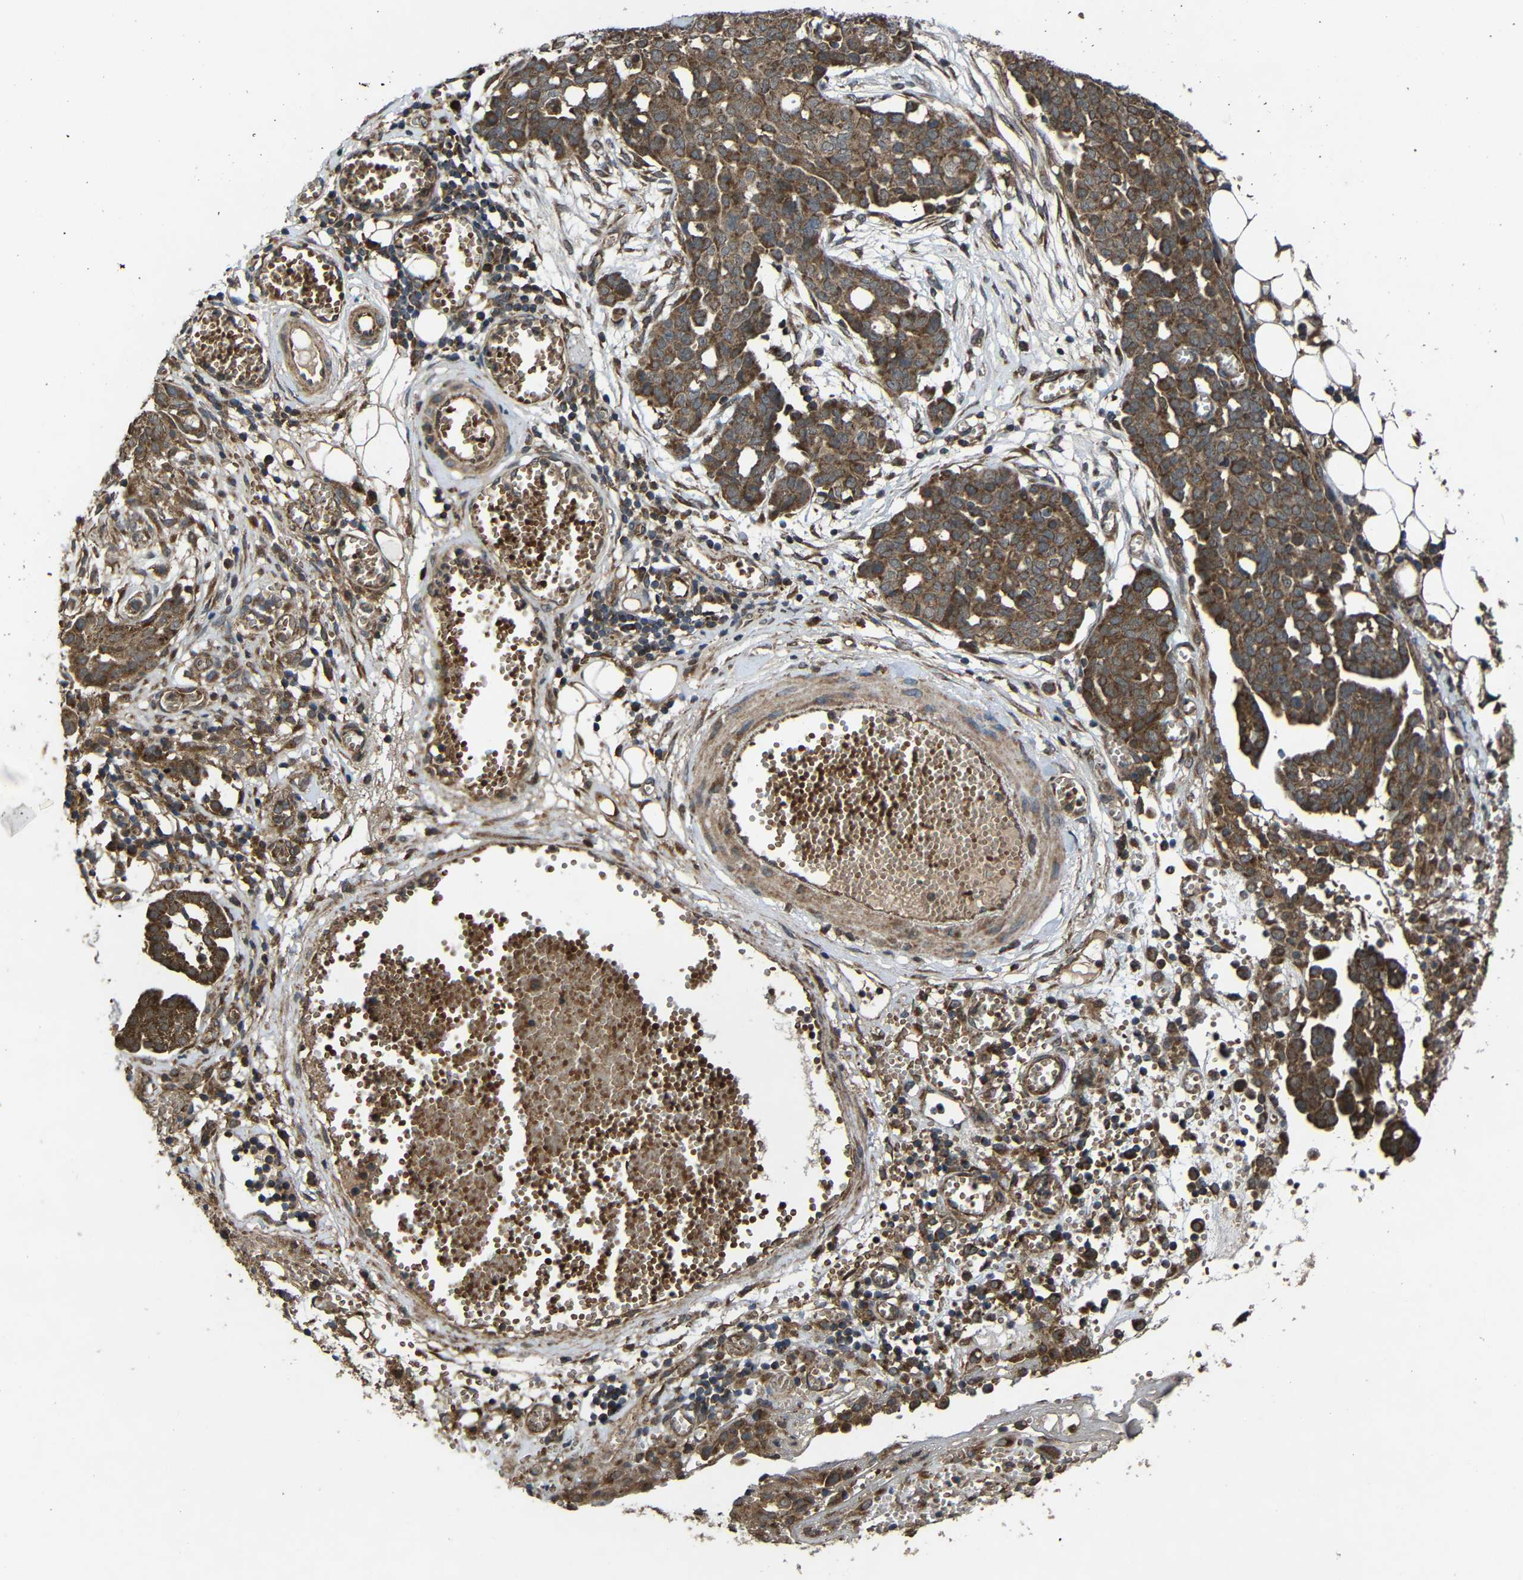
{"staining": {"intensity": "strong", "quantity": ">75%", "location": "cytoplasmic/membranous"}, "tissue": "ovarian cancer", "cell_type": "Tumor cells", "image_type": "cancer", "snomed": [{"axis": "morphology", "description": "Cystadenocarcinoma, serous, NOS"}, {"axis": "topography", "description": "Soft tissue"}, {"axis": "topography", "description": "Ovary"}], "caption": "The photomicrograph demonstrates immunohistochemical staining of serous cystadenocarcinoma (ovarian). There is strong cytoplasmic/membranous expression is appreciated in about >75% of tumor cells. The protein is stained brown, and the nuclei are stained in blue (DAB IHC with brightfield microscopy, high magnification).", "gene": "C1GALT1", "patient": {"sex": "female", "age": 57}}